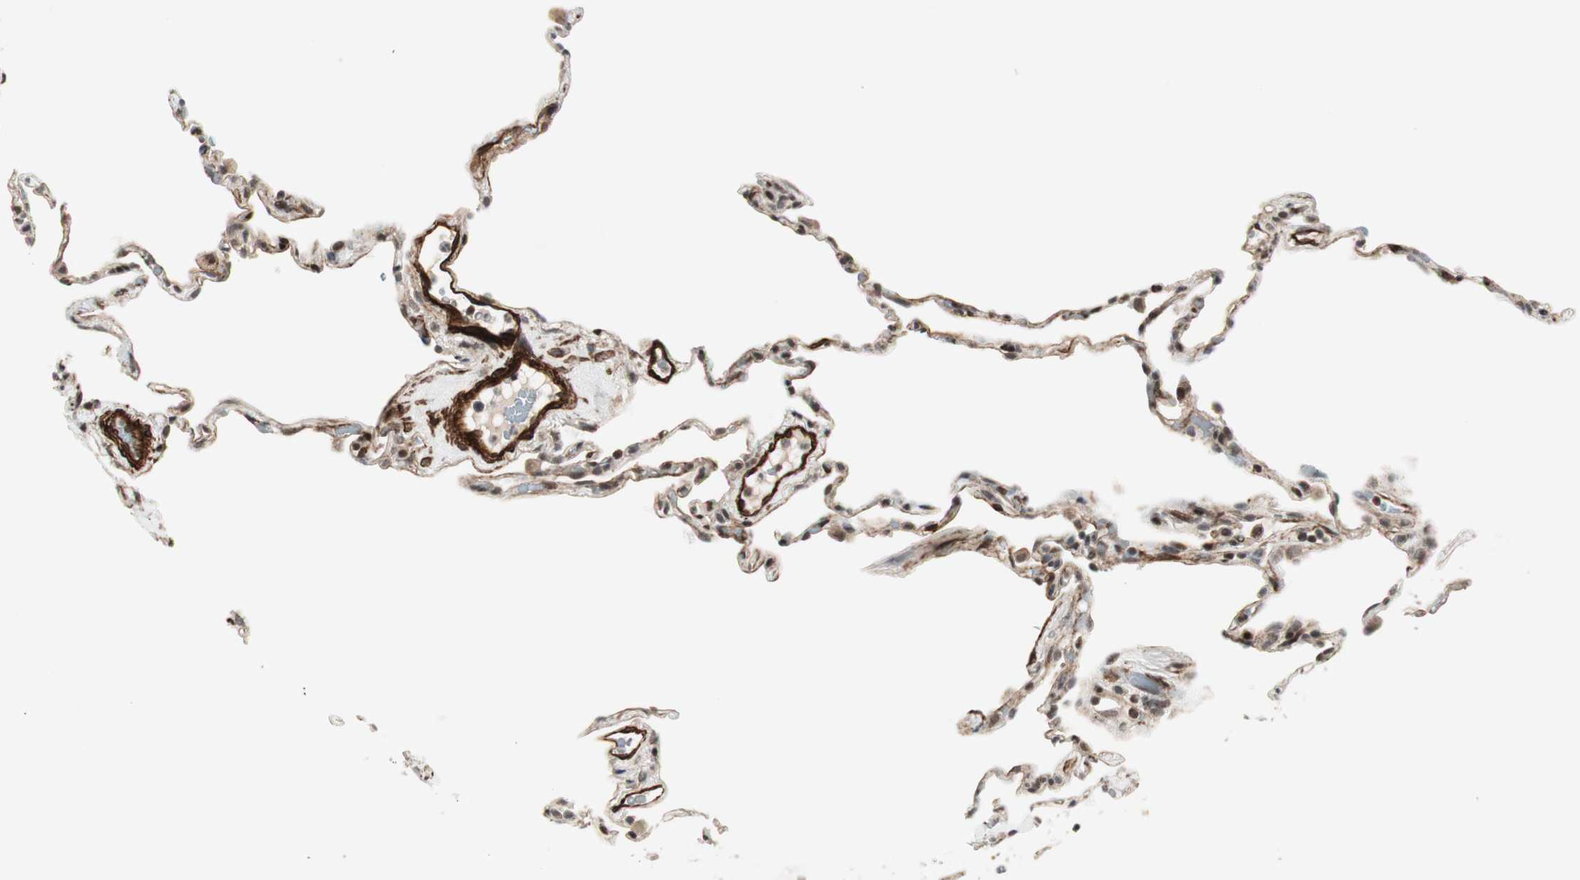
{"staining": {"intensity": "moderate", "quantity": ">75%", "location": "nuclear"}, "tissue": "lung", "cell_type": "Alveolar cells", "image_type": "normal", "snomed": [{"axis": "morphology", "description": "Normal tissue, NOS"}, {"axis": "topography", "description": "Lung"}], "caption": "Lung stained for a protein (brown) displays moderate nuclear positive expression in about >75% of alveolar cells.", "gene": "CDK19", "patient": {"sex": "male", "age": 59}}